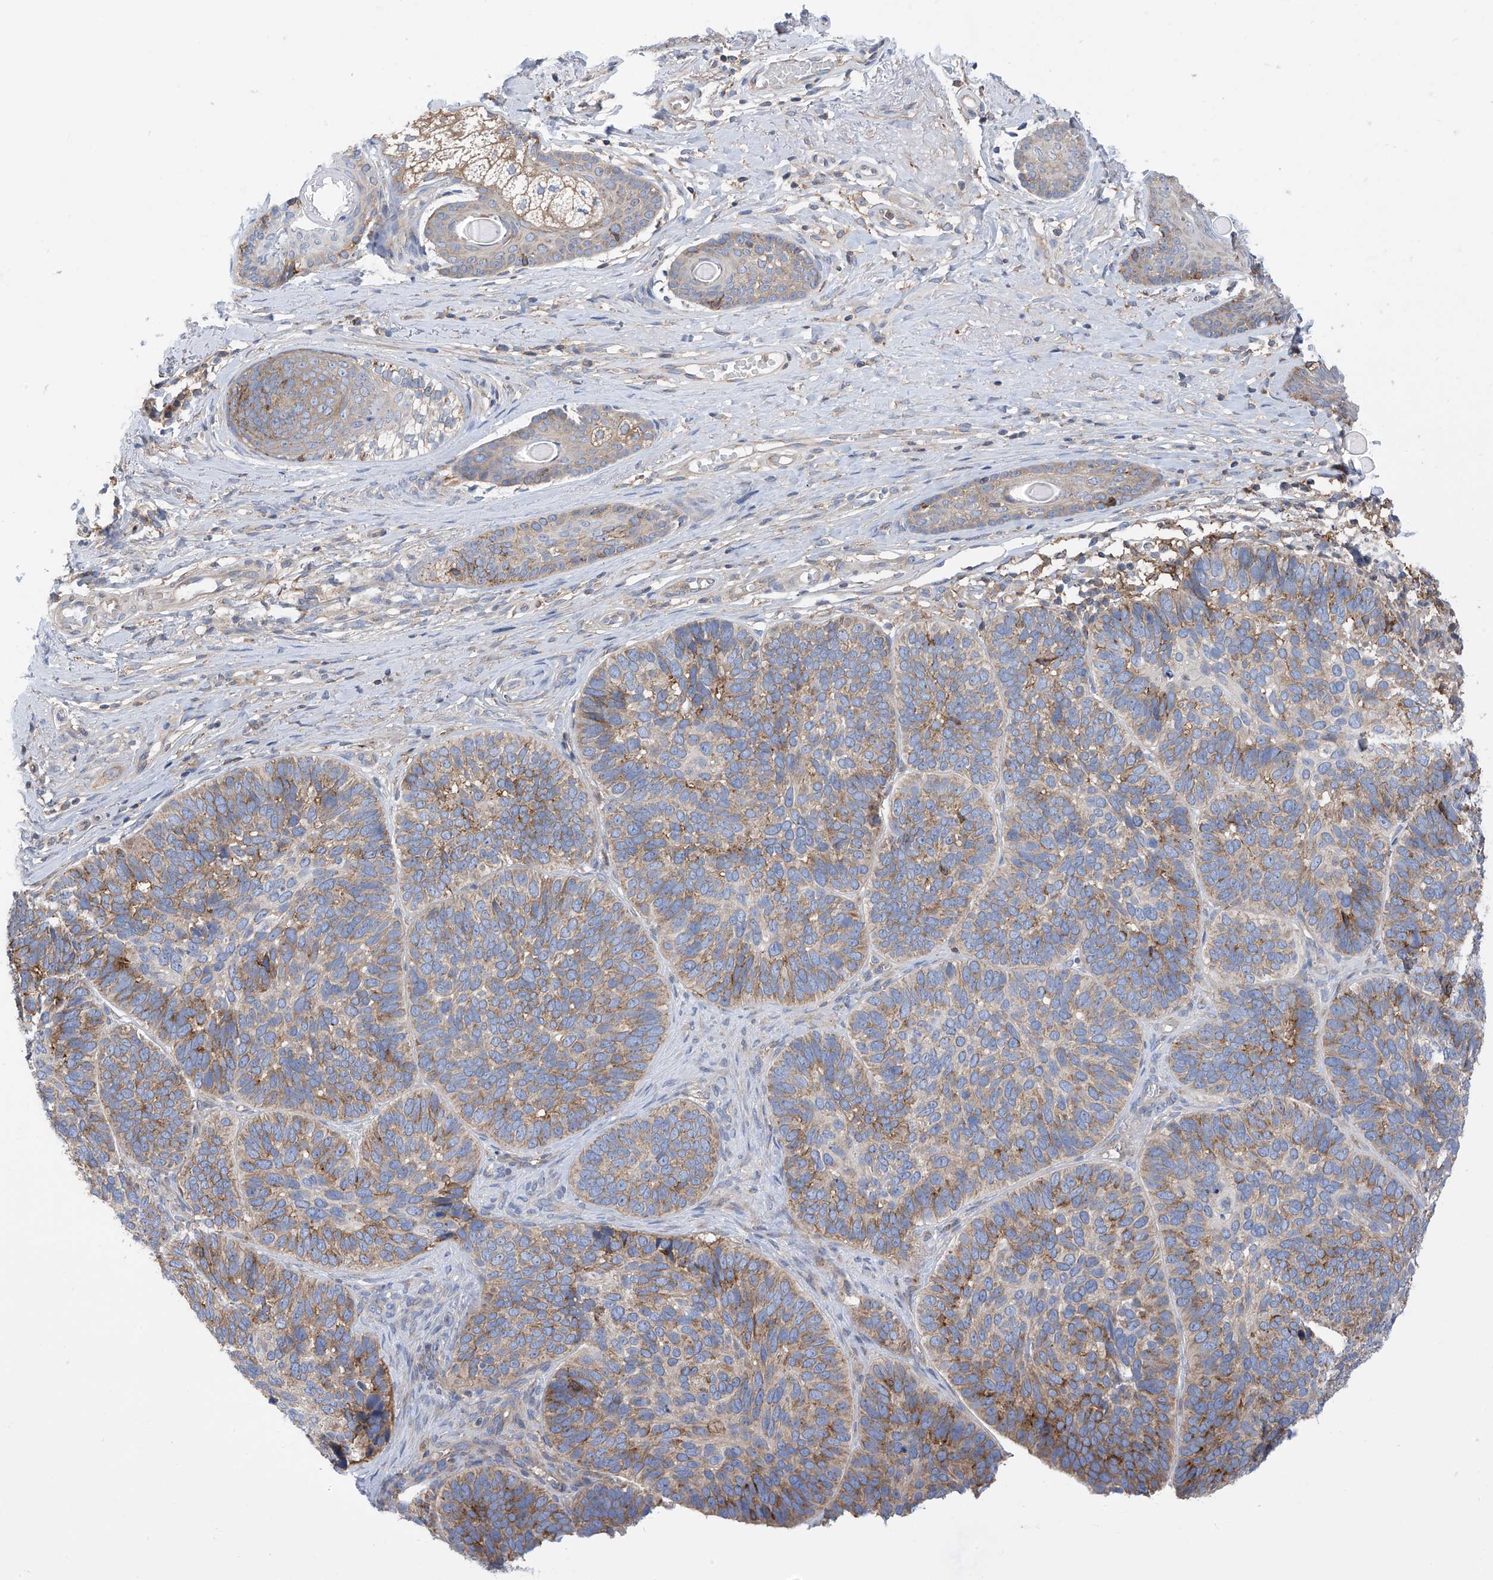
{"staining": {"intensity": "moderate", "quantity": "25%-75%", "location": "cytoplasmic/membranous"}, "tissue": "skin cancer", "cell_type": "Tumor cells", "image_type": "cancer", "snomed": [{"axis": "morphology", "description": "Basal cell carcinoma"}, {"axis": "topography", "description": "Skin"}], "caption": "The immunohistochemical stain highlights moderate cytoplasmic/membranous staining in tumor cells of skin cancer (basal cell carcinoma) tissue.", "gene": "P2RX7", "patient": {"sex": "male", "age": 62}}